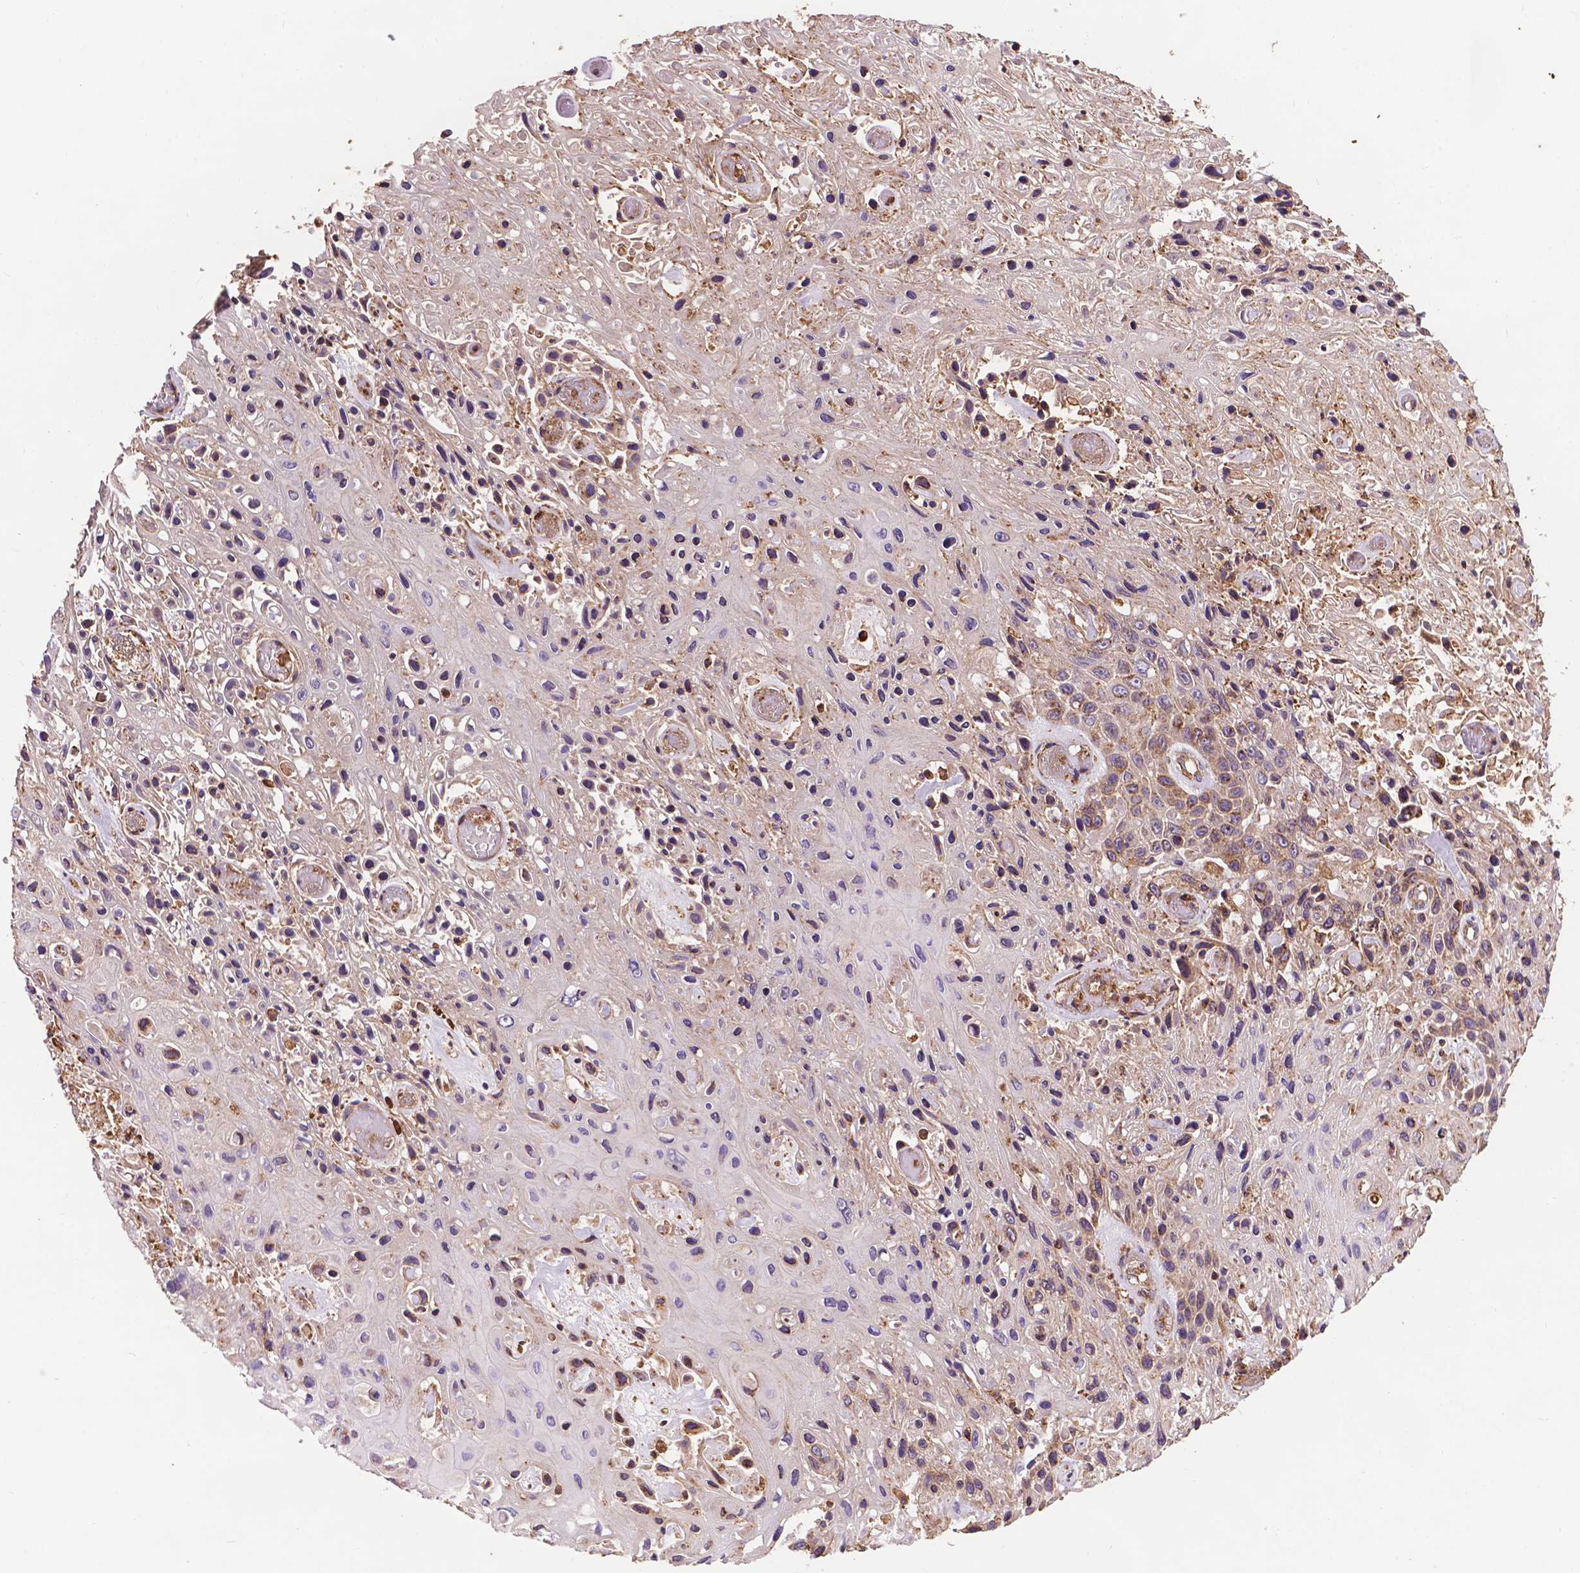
{"staining": {"intensity": "moderate", "quantity": ">75%", "location": "cytoplasmic/membranous"}, "tissue": "skin cancer", "cell_type": "Tumor cells", "image_type": "cancer", "snomed": [{"axis": "morphology", "description": "Squamous cell carcinoma, NOS"}, {"axis": "topography", "description": "Skin"}], "caption": "Protein staining of skin cancer tissue shows moderate cytoplasmic/membranous expression in approximately >75% of tumor cells.", "gene": "CCDC71L", "patient": {"sex": "male", "age": 82}}